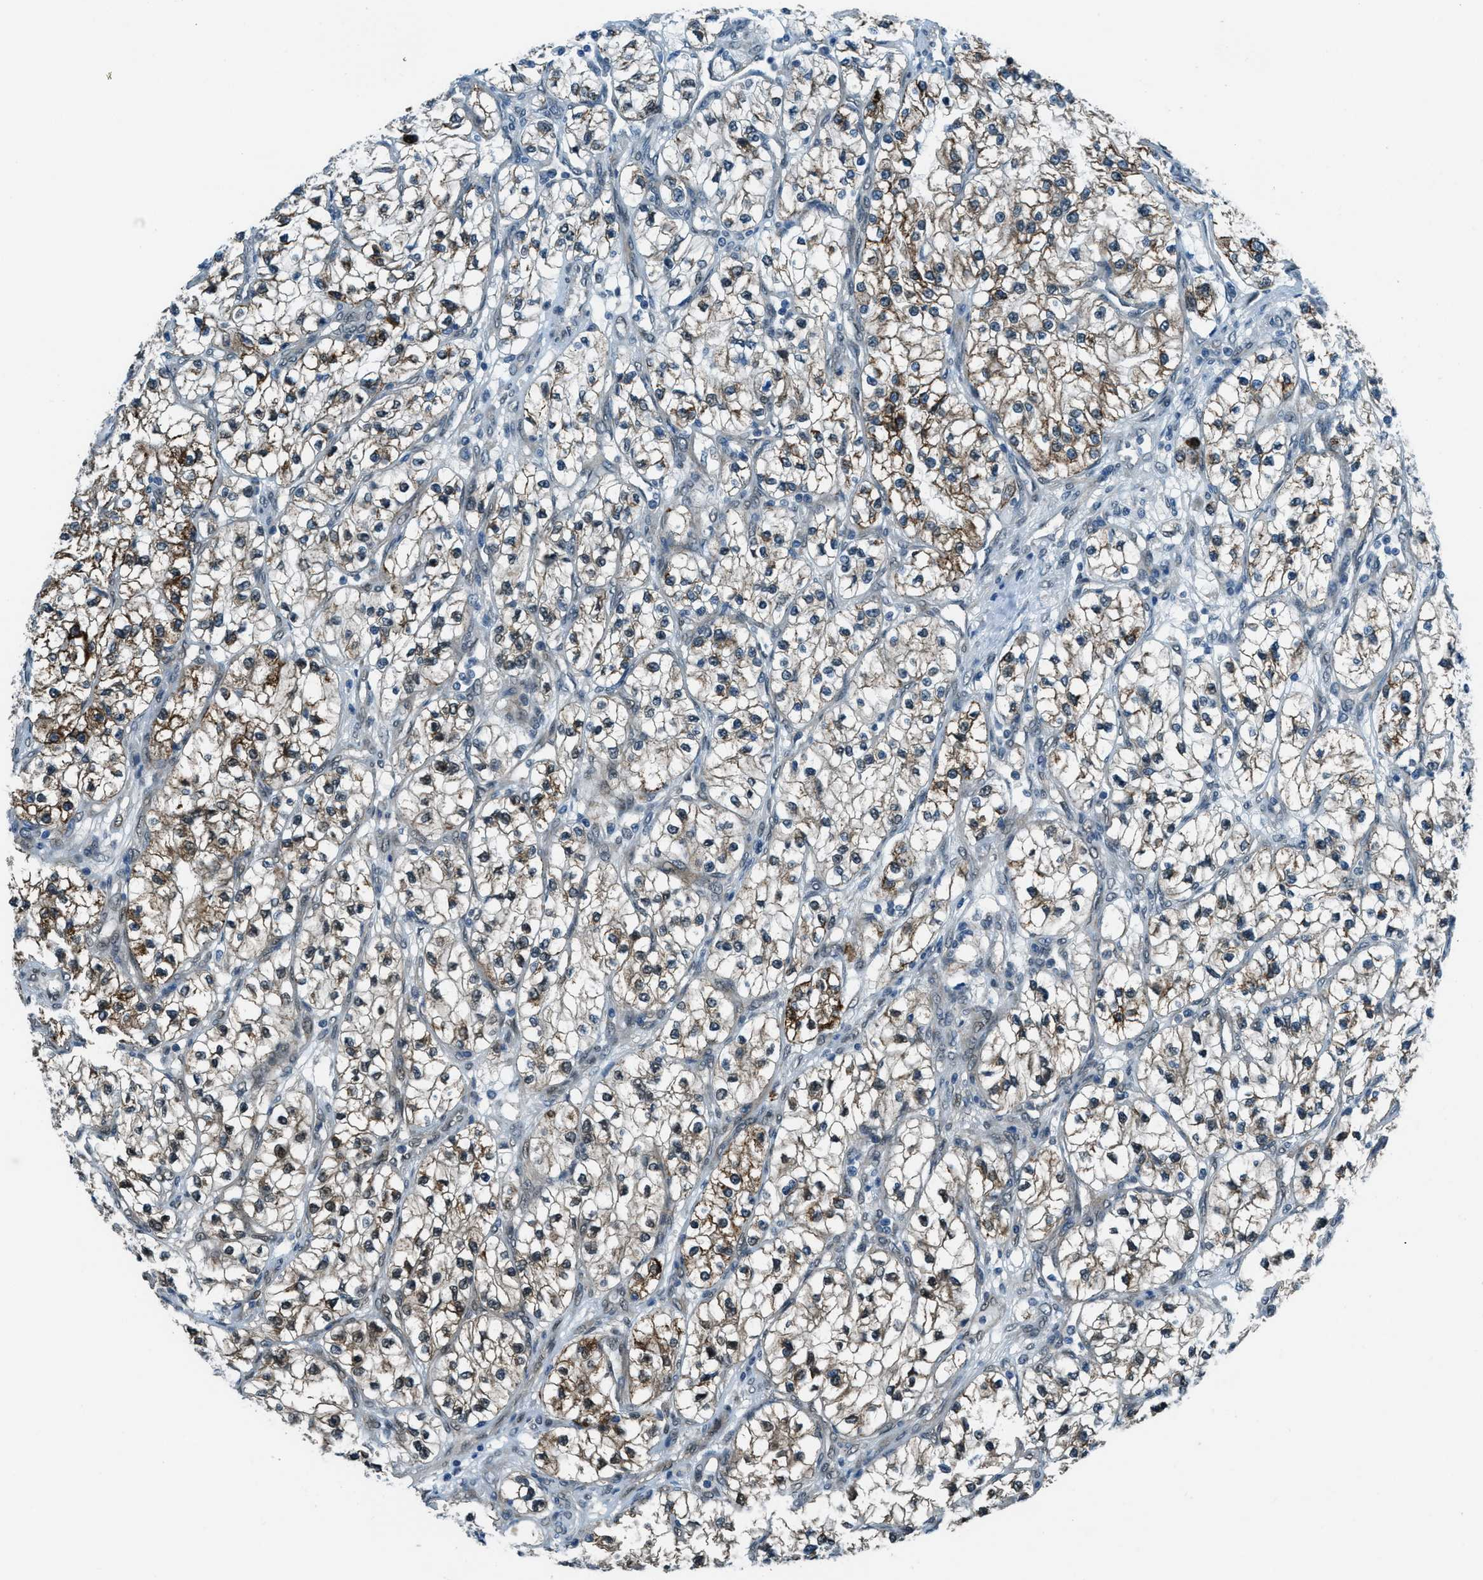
{"staining": {"intensity": "moderate", "quantity": "25%-75%", "location": "cytoplasmic/membranous,nuclear"}, "tissue": "renal cancer", "cell_type": "Tumor cells", "image_type": "cancer", "snomed": [{"axis": "morphology", "description": "Adenocarcinoma, NOS"}, {"axis": "topography", "description": "Kidney"}], "caption": "The image reveals staining of renal cancer, revealing moderate cytoplasmic/membranous and nuclear protein staining (brown color) within tumor cells.", "gene": "NPEPL1", "patient": {"sex": "female", "age": 57}}